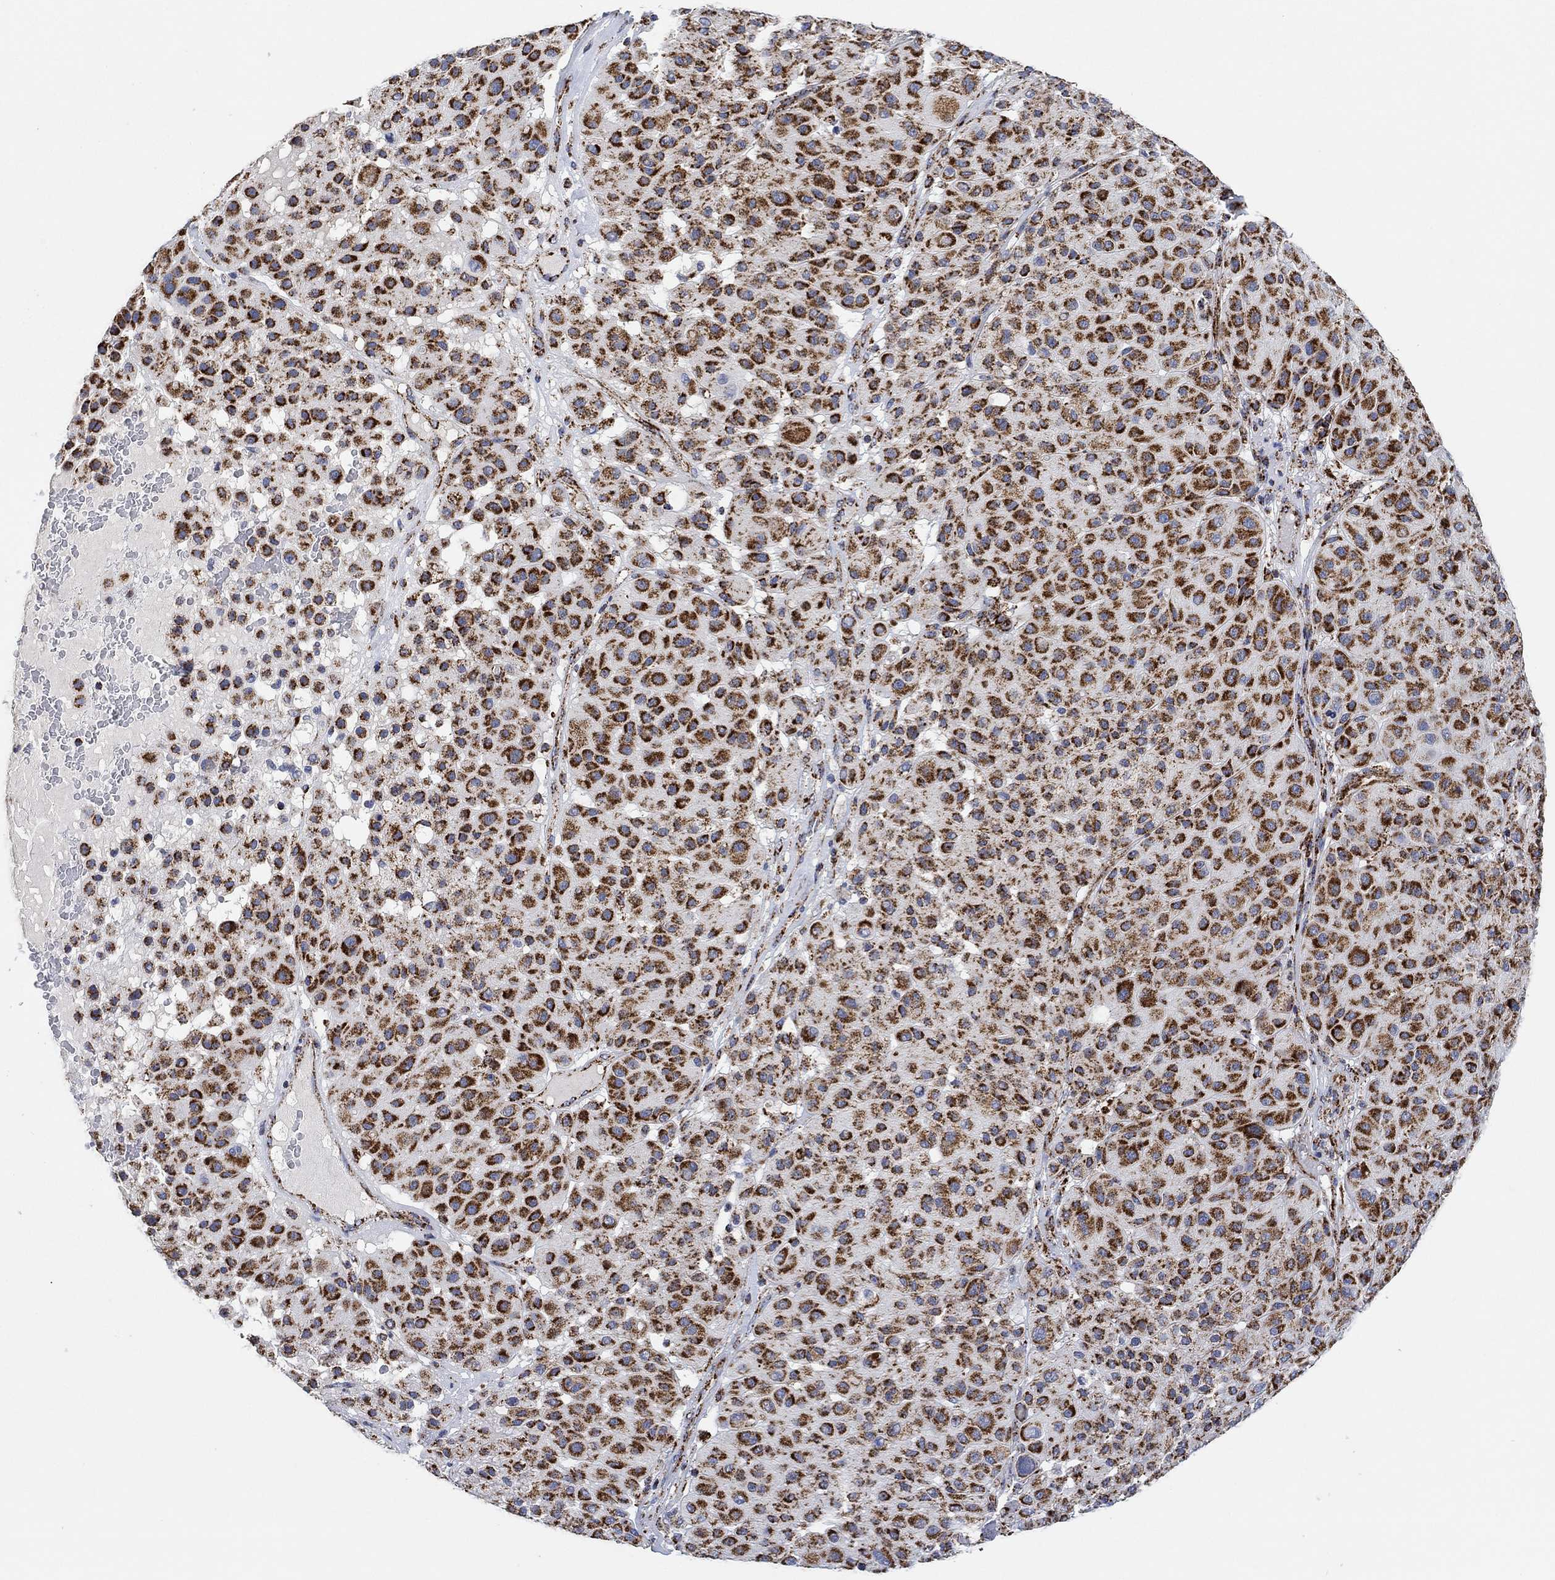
{"staining": {"intensity": "strong", "quantity": ">75%", "location": "cytoplasmic/membranous"}, "tissue": "melanoma", "cell_type": "Tumor cells", "image_type": "cancer", "snomed": [{"axis": "morphology", "description": "Malignant melanoma, Metastatic site"}, {"axis": "topography", "description": "Smooth muscle"}], "caption": "A photomicrograph of malignant melanoma (metastatic site) stained for a protein reveals strong cytoplasmic/membranous brown staining in tumor cells.", "gene": "NDUFS3", "patient": {"sex": "male", "age": 41}}